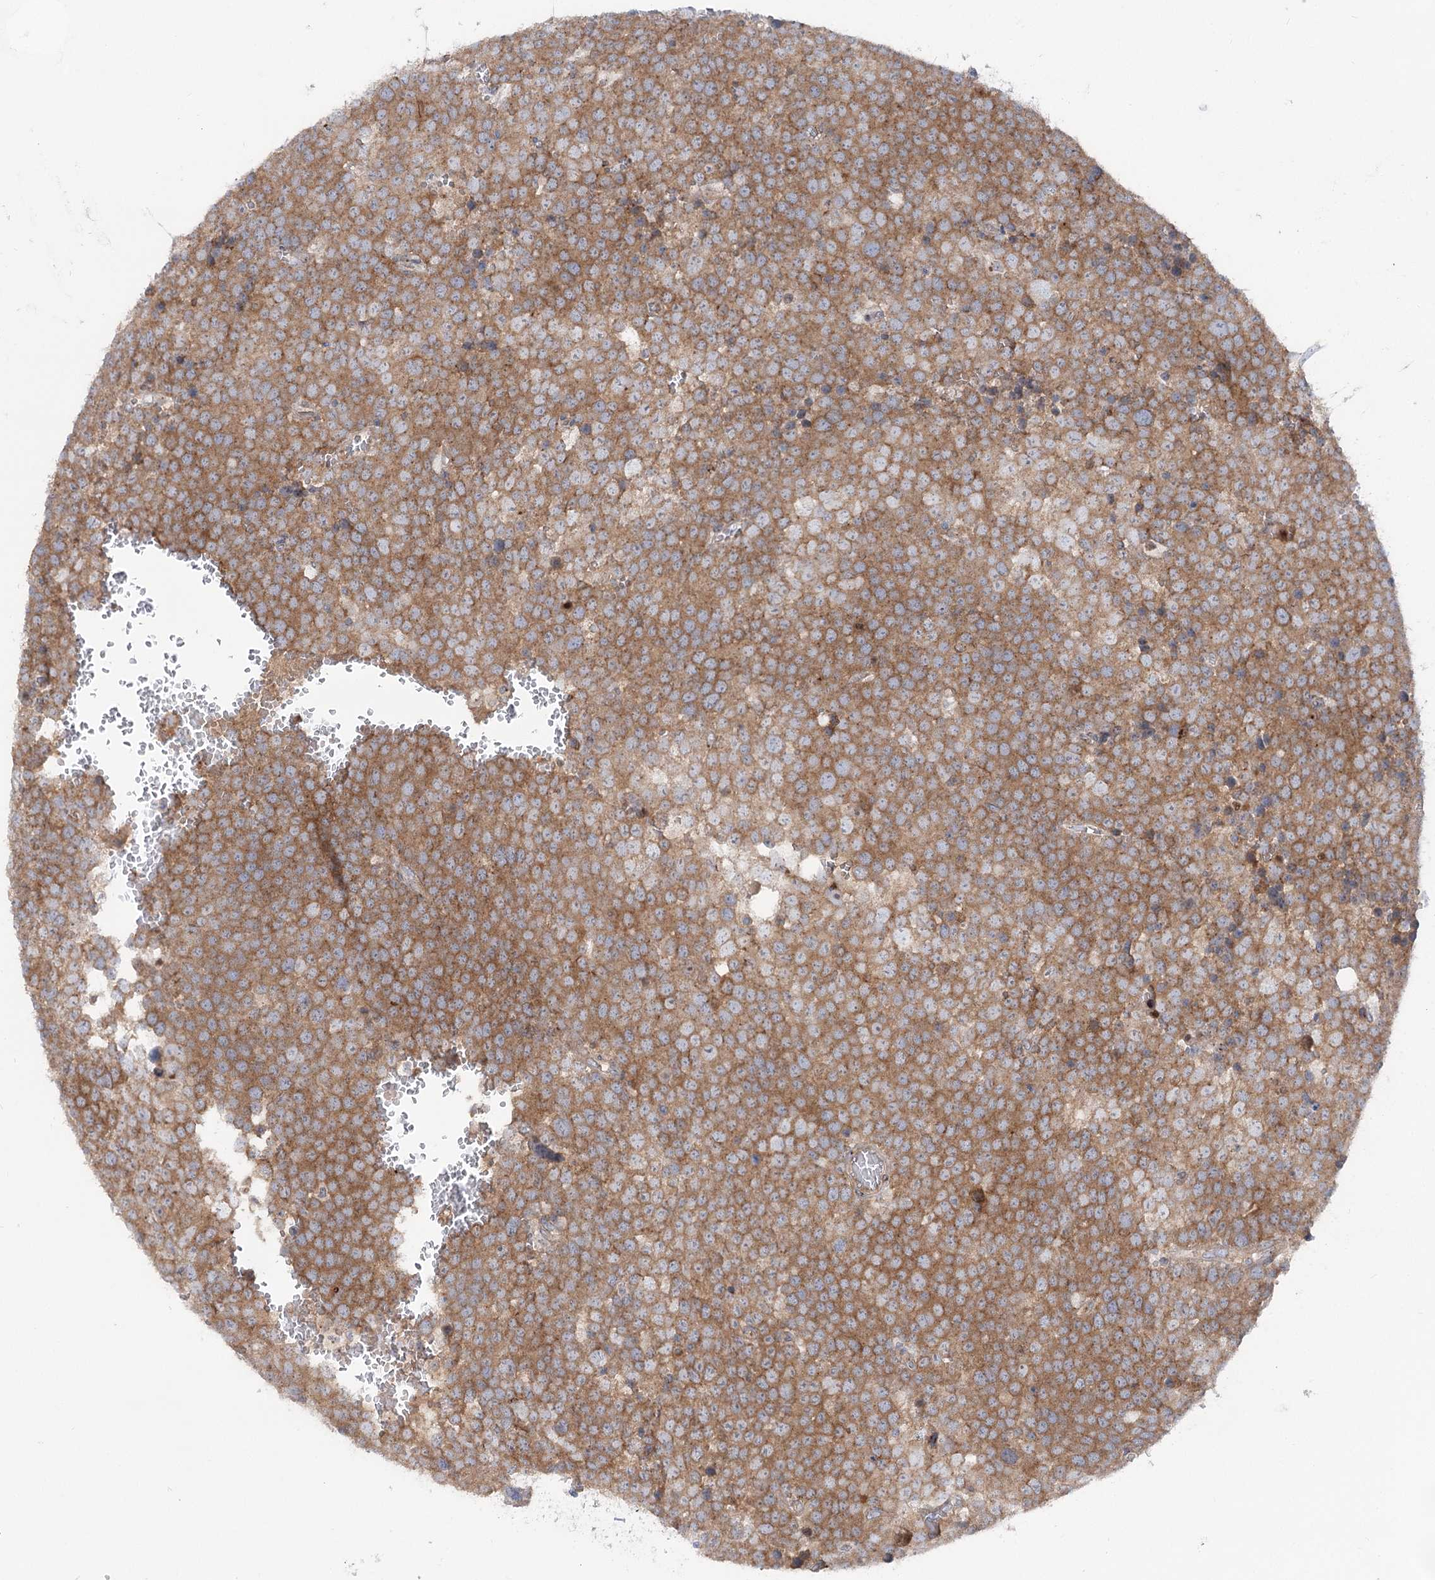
{"staining": {"intensity": "moderate", "quantity": ">75%", "location": "cytoplasmic/membranous"}, "tissue": "testis cancer", "cell_type": "Tumor cells", "image_type": "cancer", "snomed": [{"axis": "morphology", "description": "Seminoma, NOS"}, {"axis": "topography", "description": "Testis"}], "caption": "Immunohistochemical staining of human seminoma (testis) shows medium levels of moderate cytoplasmic/membranous positivity in approximately >75% of tumor cells.", "gene": "SCN11A", "patient": {"sex": "male", "age": 71}}